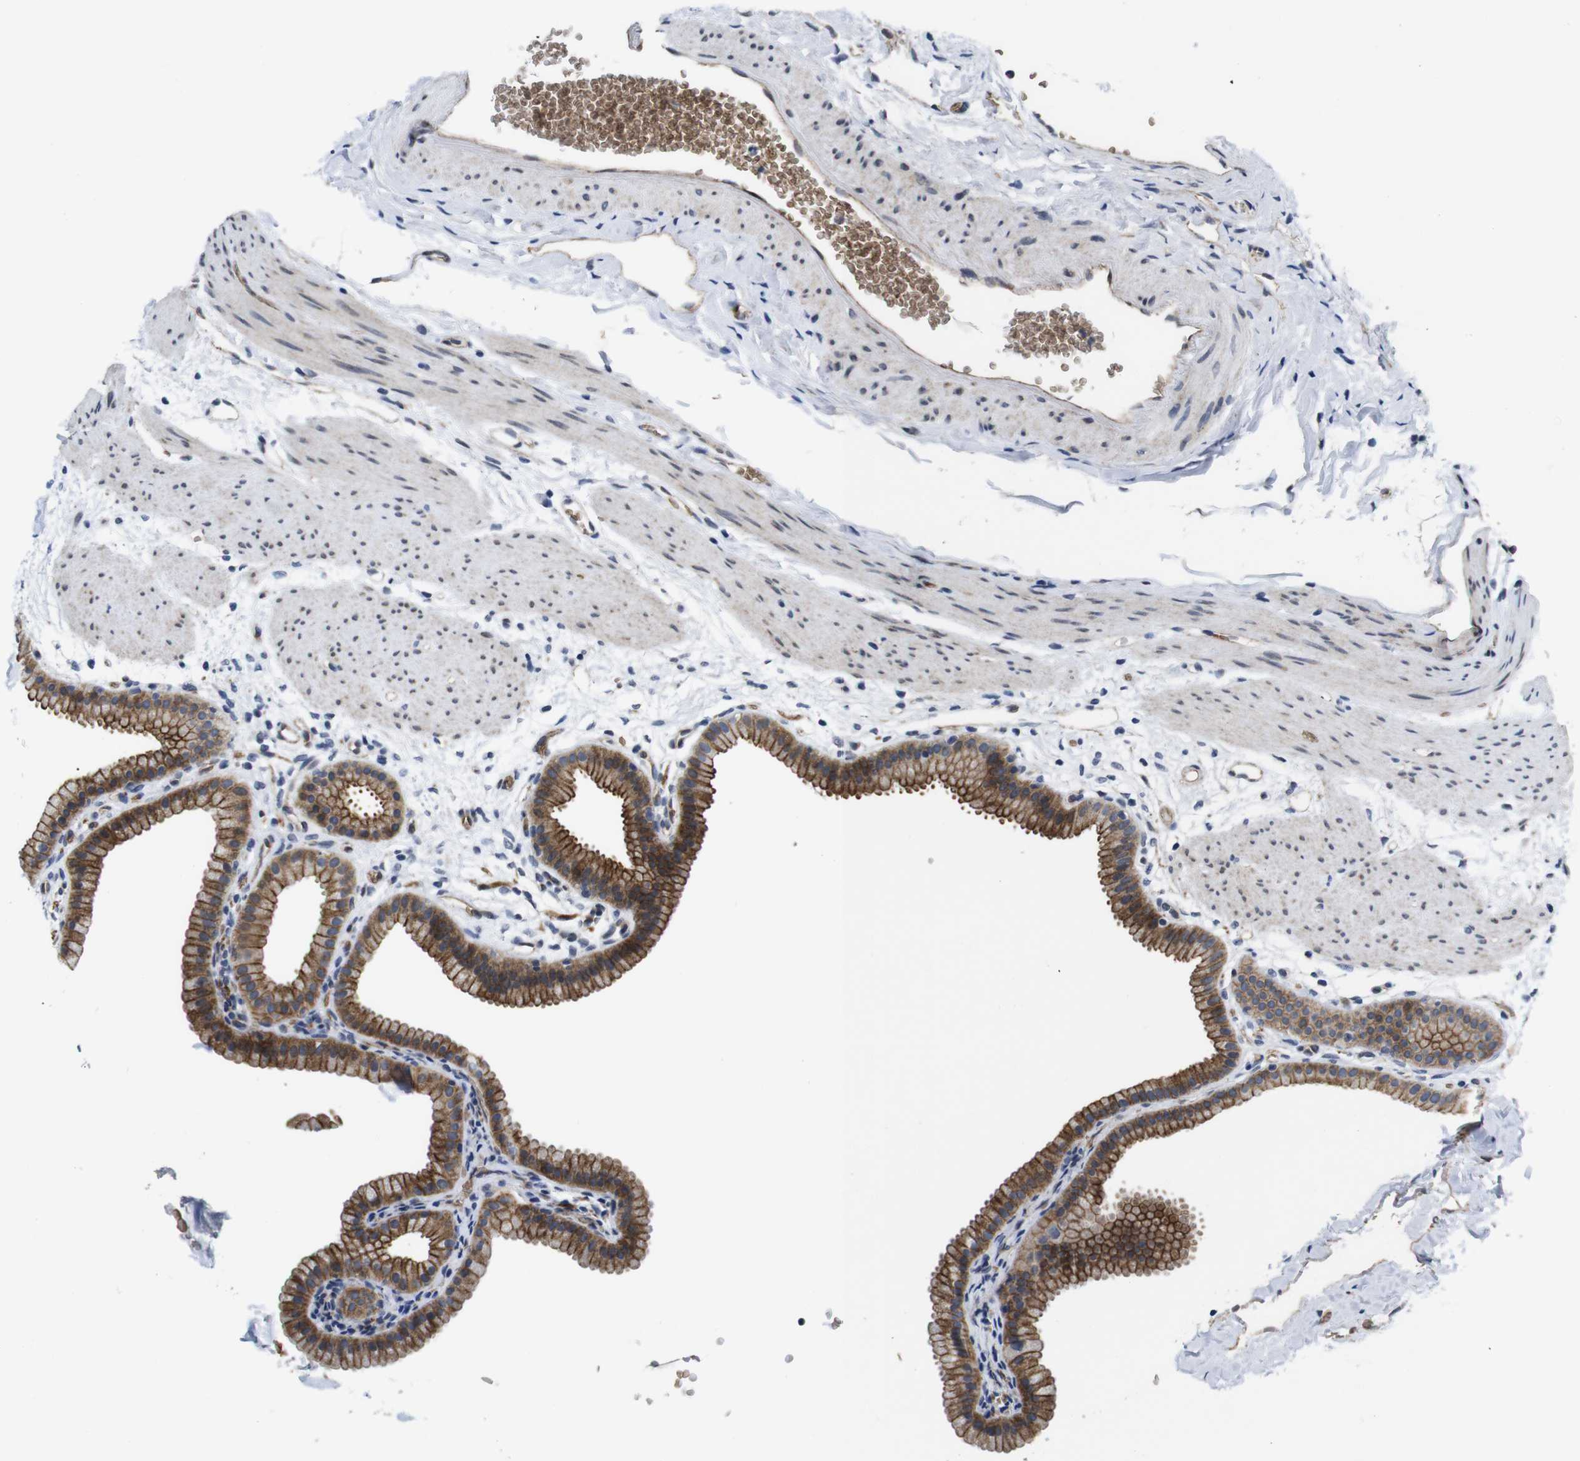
{"staining": {"intensity": "strong", "quantity": ">75%", "location": "cytoplasmic/membranous"}, "tissue": "gallbladder", "cell_type": "Glandular cells", "image_type": "normal", "snomed": [{"axis": "morphology", "description": "Normal tissue, NOS"}, {"axis": "topography", "description": "Gallbladder"}], "caption": "Strong cytoplasmic/membranous positivity for a protein is identified in approximately >75% of glandular cells of normal gallbladder using IHC.", "gene": "SOCS3", "patient": {"sex": "female", "age": 64}}